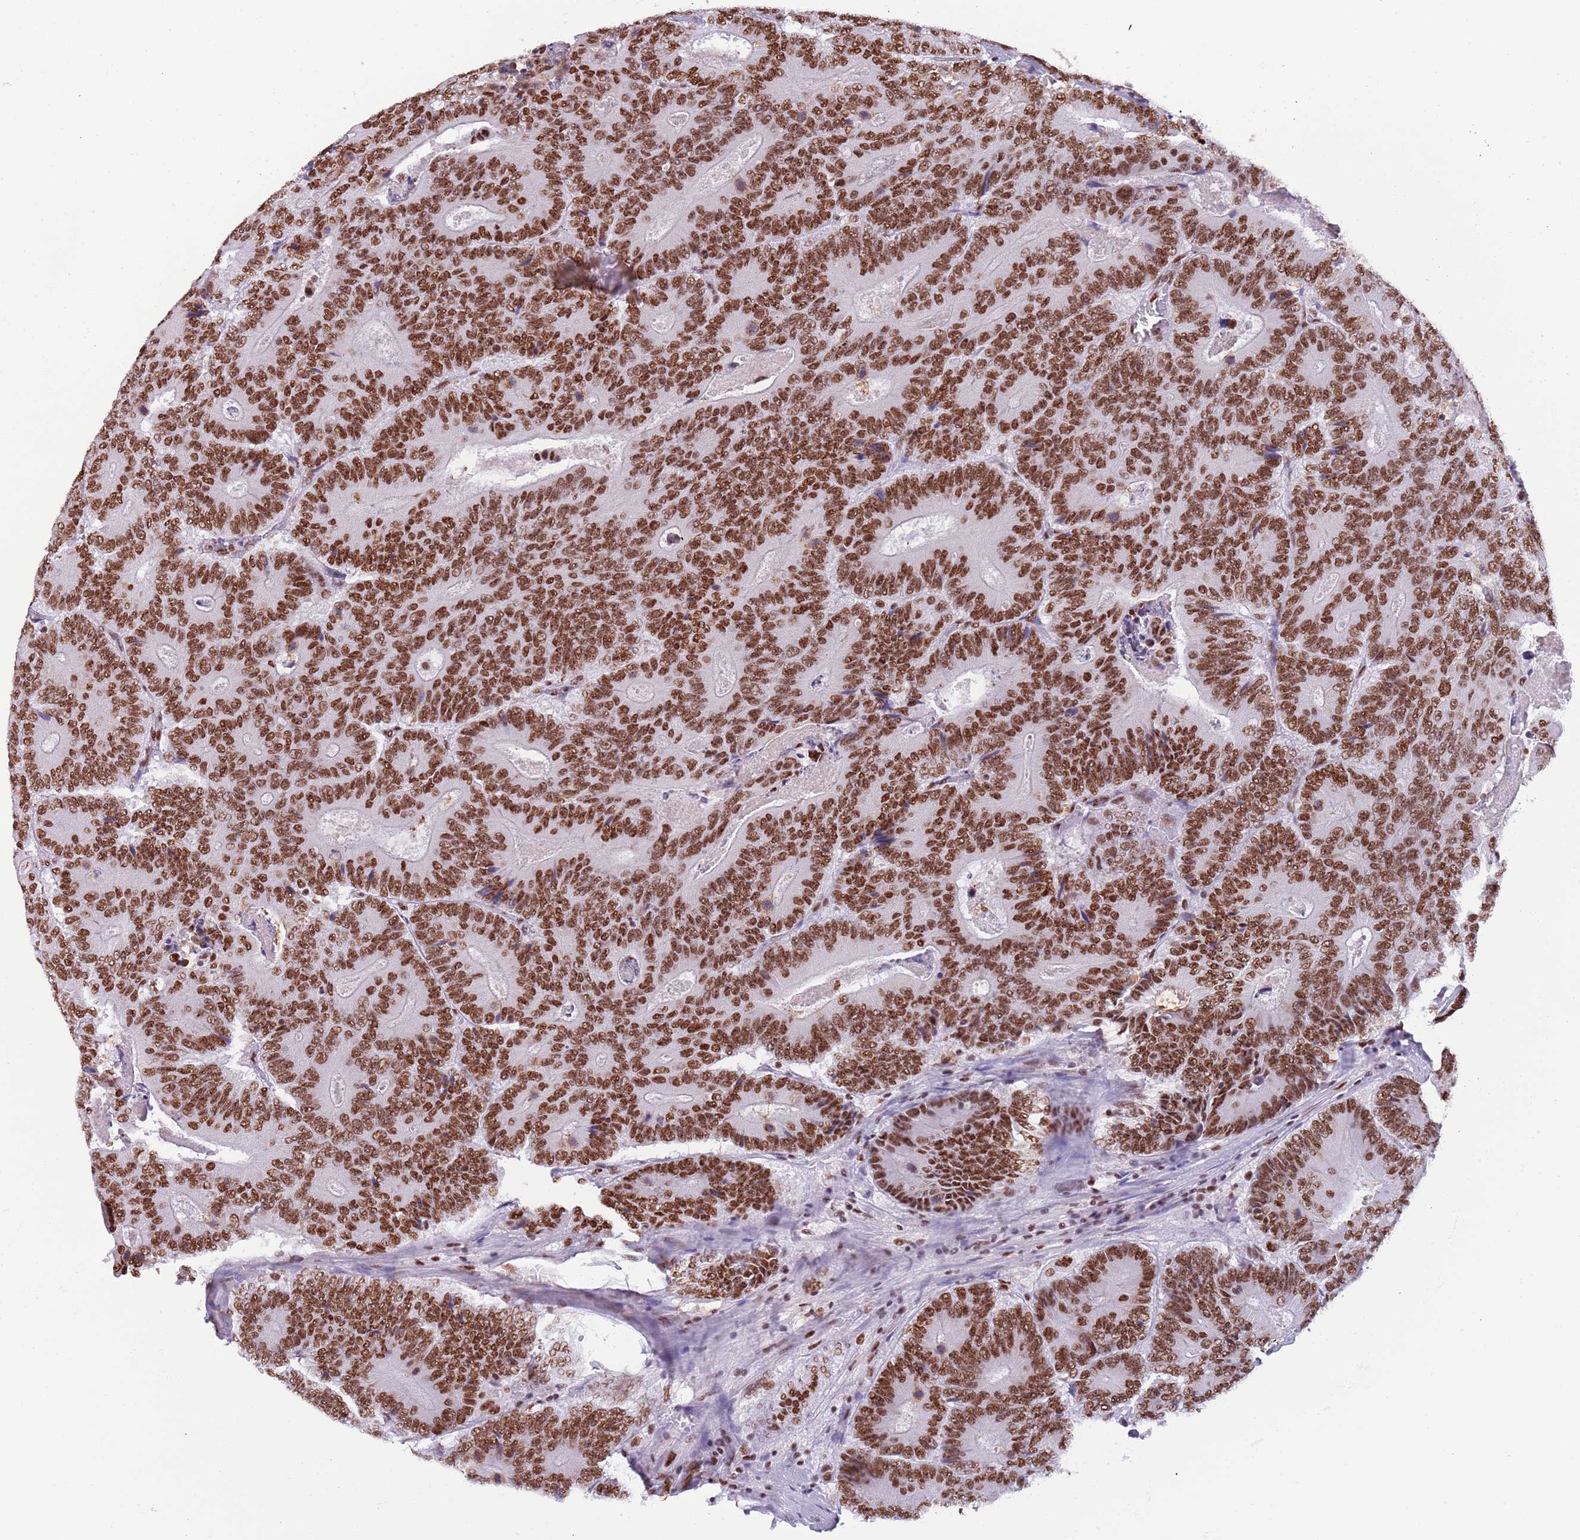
{"staining": {"intensity": "strong", "quantity": ">75%", "location": "nuclear"}, "tissue": "colorectal cancer", "cell_type": "Tumor cells", "image_type": "cancer", "snomed": [{"axis": "morphology", "description": "Adenocarcinoma, NOS"}, {"axis": "topography", "description": "Colon"}], "caption": "Immunohistochemistry (IHC) image of colorectal adenocarcinoma stained for a protein (brown), which displays high levels of strong nuclear expression in approximately >75% of tumor cells.", "gene": "SF3A2", "patient": {"sex": "male", "age": 83}}